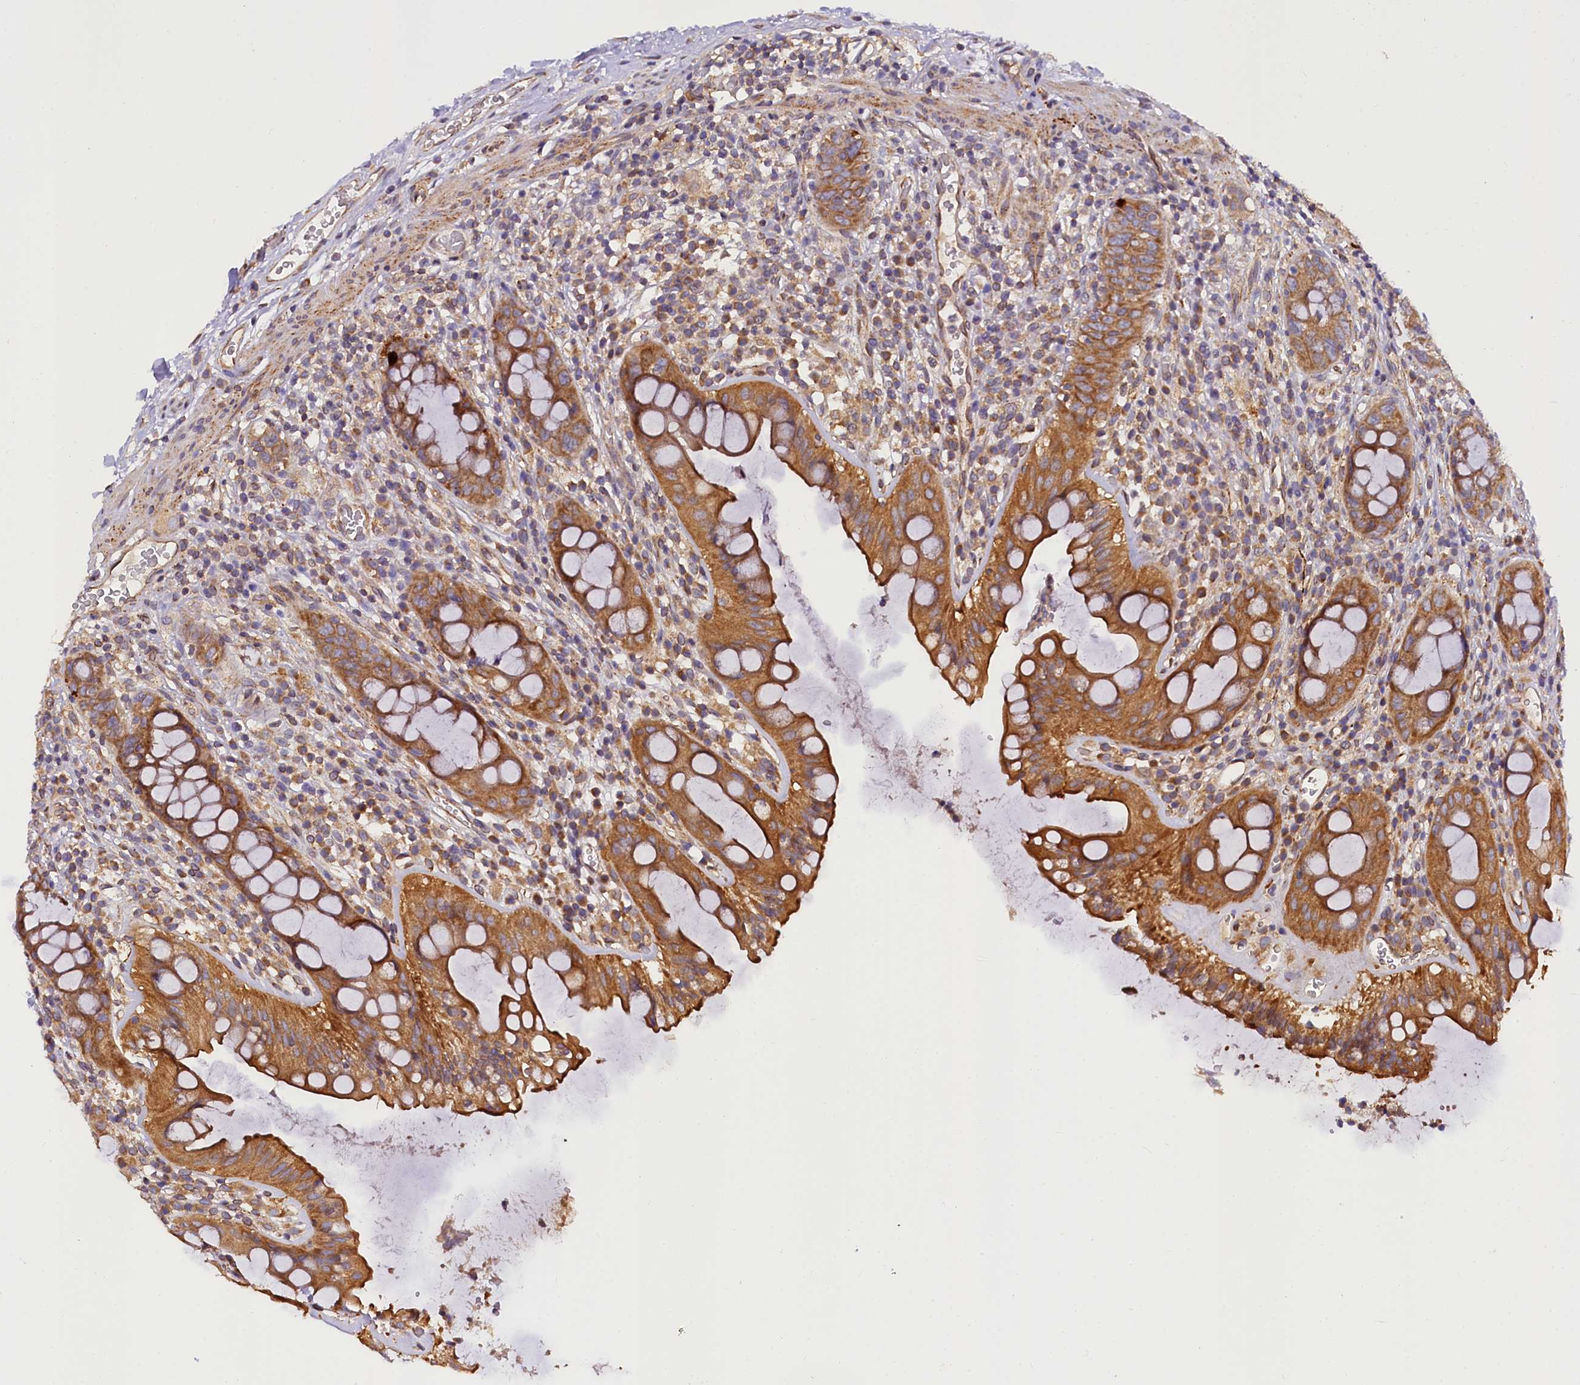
{"staining": {"intensity": "strong", "quantity": ">75%", "location": "cytoplasmic/membranous"}, "tissue": "rectum", "cell_type": "Glandular cells", "image_type": "normal", "snomed": [{"axis": "morphology", "description": "Normal tissue, NOS"}, {"axis": "topography", "description": "Rectum"}], "caption": "Glandular cells show high levels of strong cytoplasmic/membranous staining in approximately >75% of cells in benign rectum. (brown staining indicates protein expression, while blue staining denotes nuclei).", "gene": "SUPV3L1", "patient": {"sex": "female", "age": 57}}